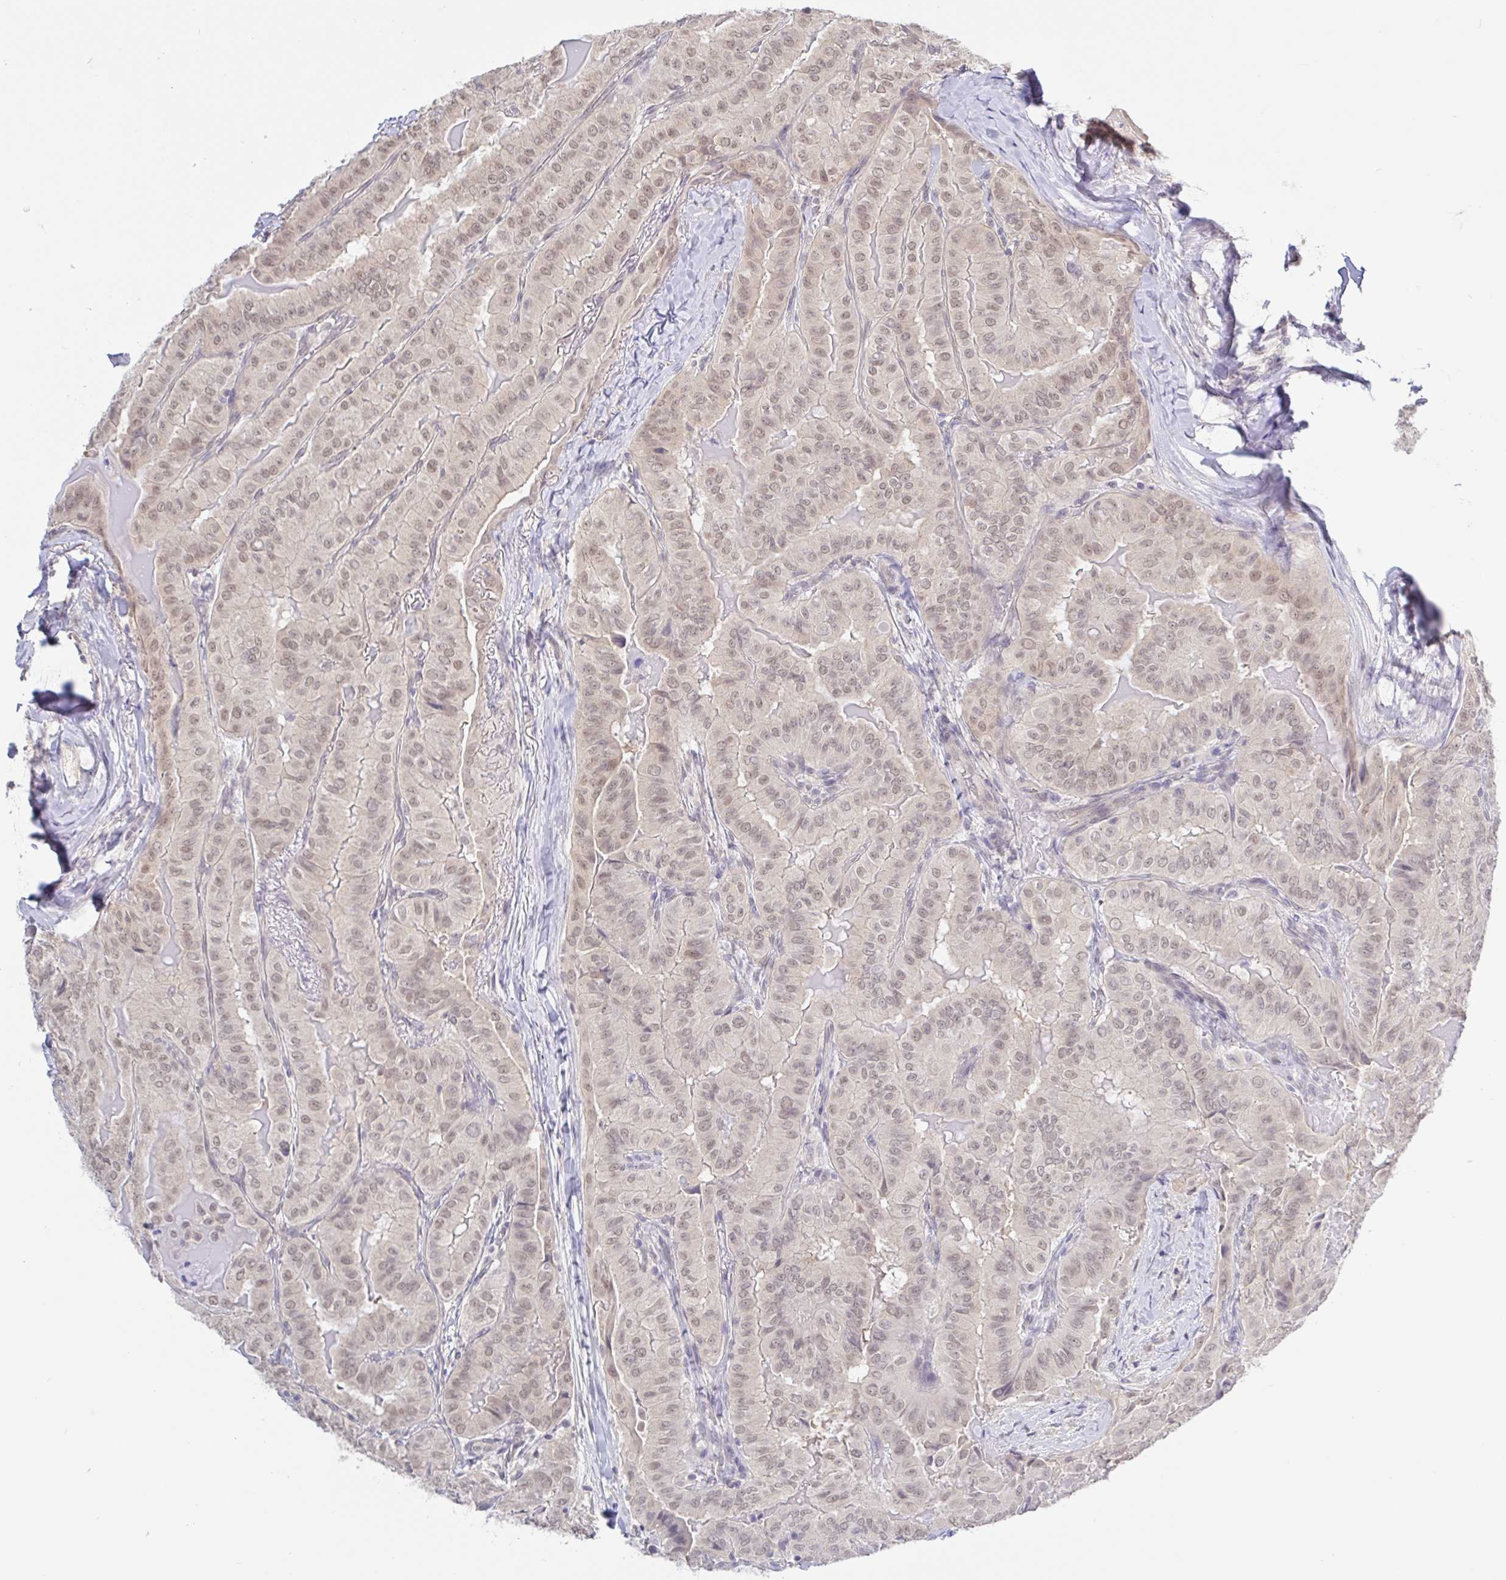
{"staining": {"intensity": "moderate", "quantity": ">75%", "location": "nuclear"}, "tissue": "thyroid cancer", "cell_type": "Tumor cells", "image_type": "cancer", "snomed": [{"axis": "morphology", "description": "Papillary adenocarcinoma, NOS"}, {"axis": "topography", "description": "Thyroid gland"}], "caption": "Protein staining of thyroid cancer (papillary adenocarcinoma) tissue shows moderate nuclear positivity in approximately >75% of tumor cells.", "gene": "HYPK", "patient": {"sex": "female", "age": 68}}